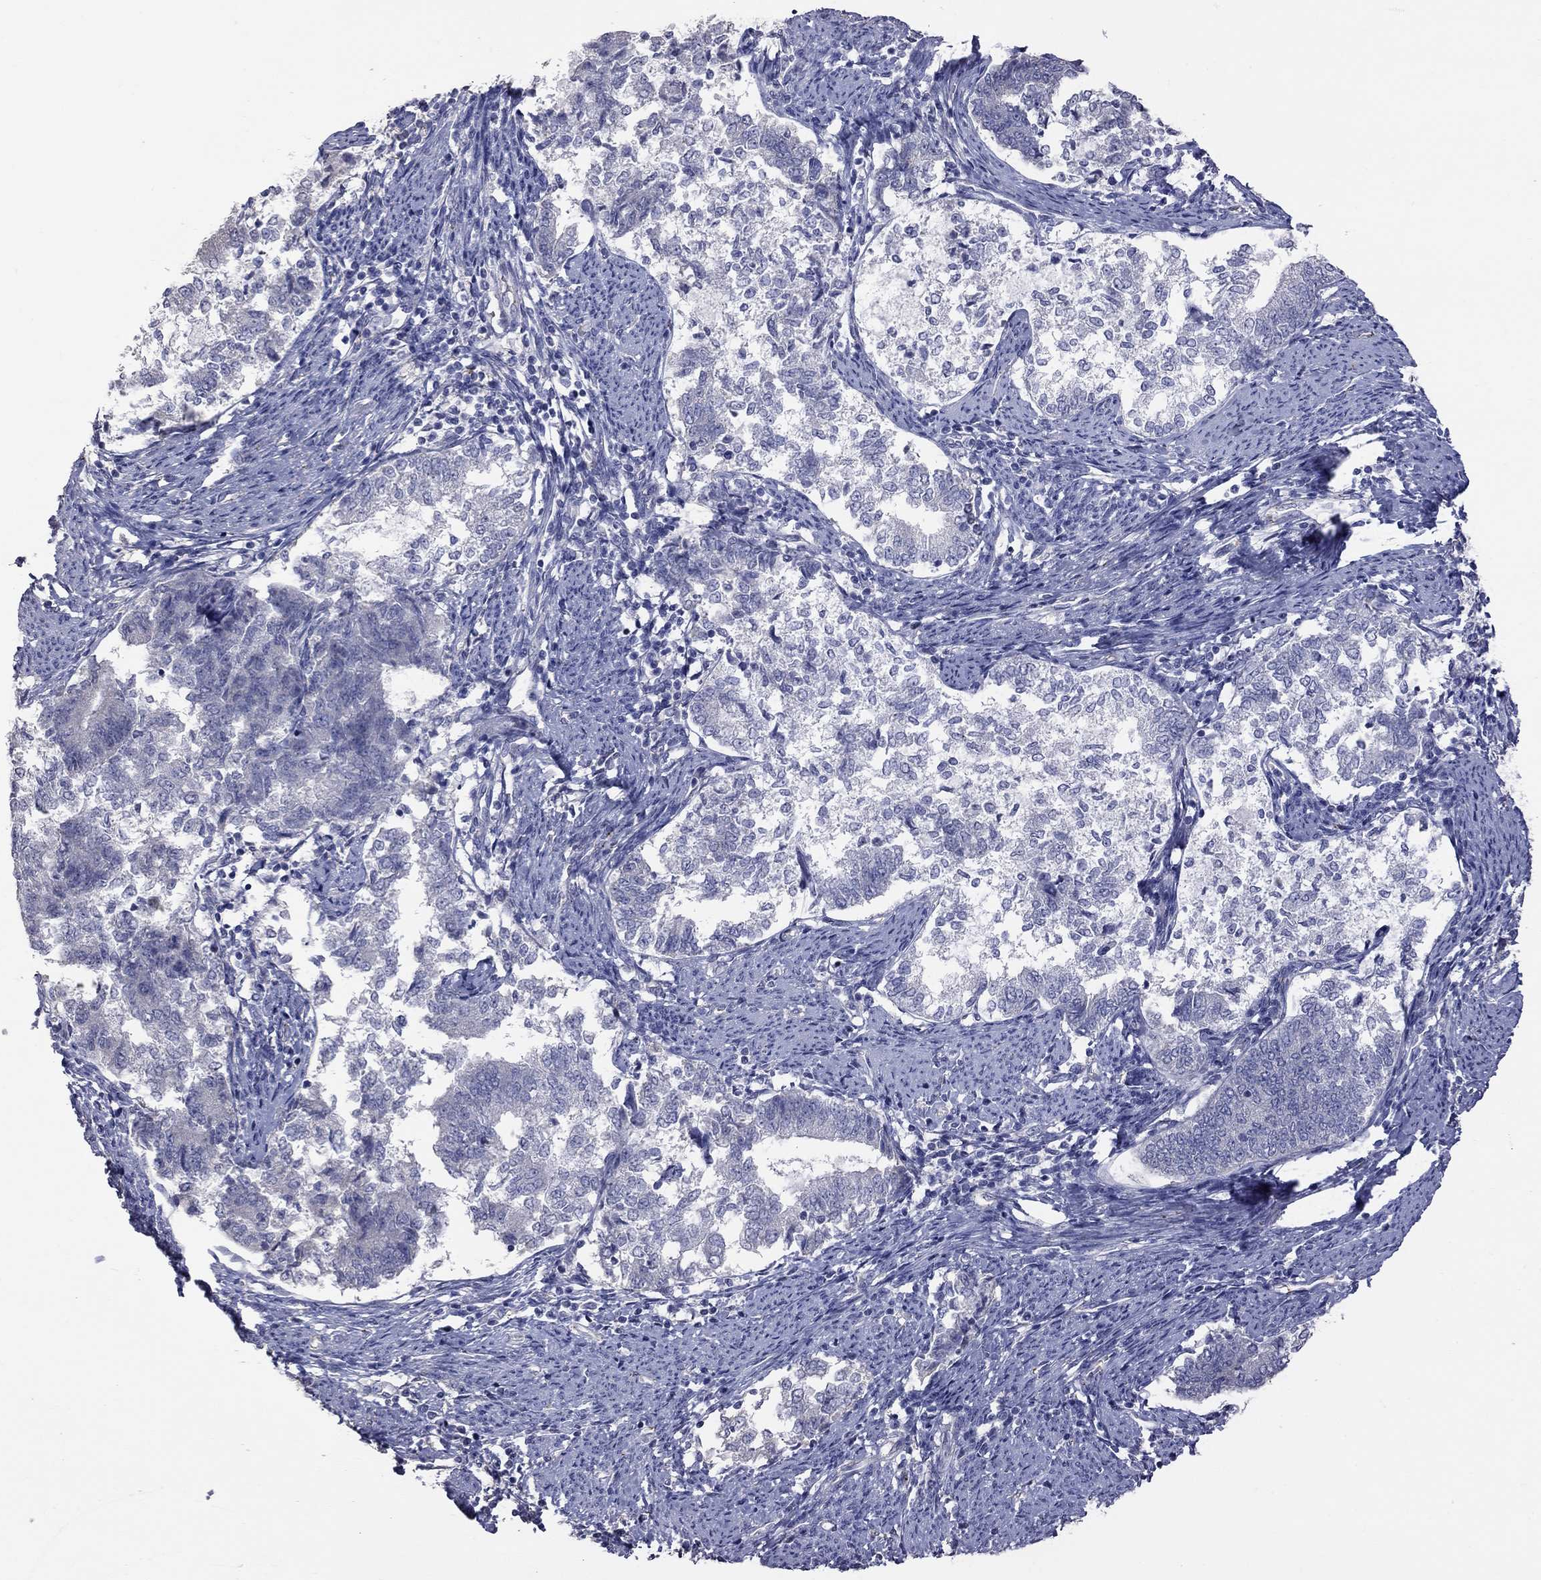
{"staining": {"intensity": "negative", "quantity": "none", "location": "none"}, "tissue": "endometrial cancer", "cell_type": "Tumor cells", "image_type": "cancer", "snomed": [{"axis": "morphology", "description": "Adenocarcinoma, NOS"}, {"axis": "topography", "description": "Endometrium"}], "caption": "Endometrial cancer (adenocarcinoma) was stained to show a protein in brown. There is no significant positivity in tumor cells.", "gene": "HYLS1", "patient": {"sex": "female", "age": 65}}